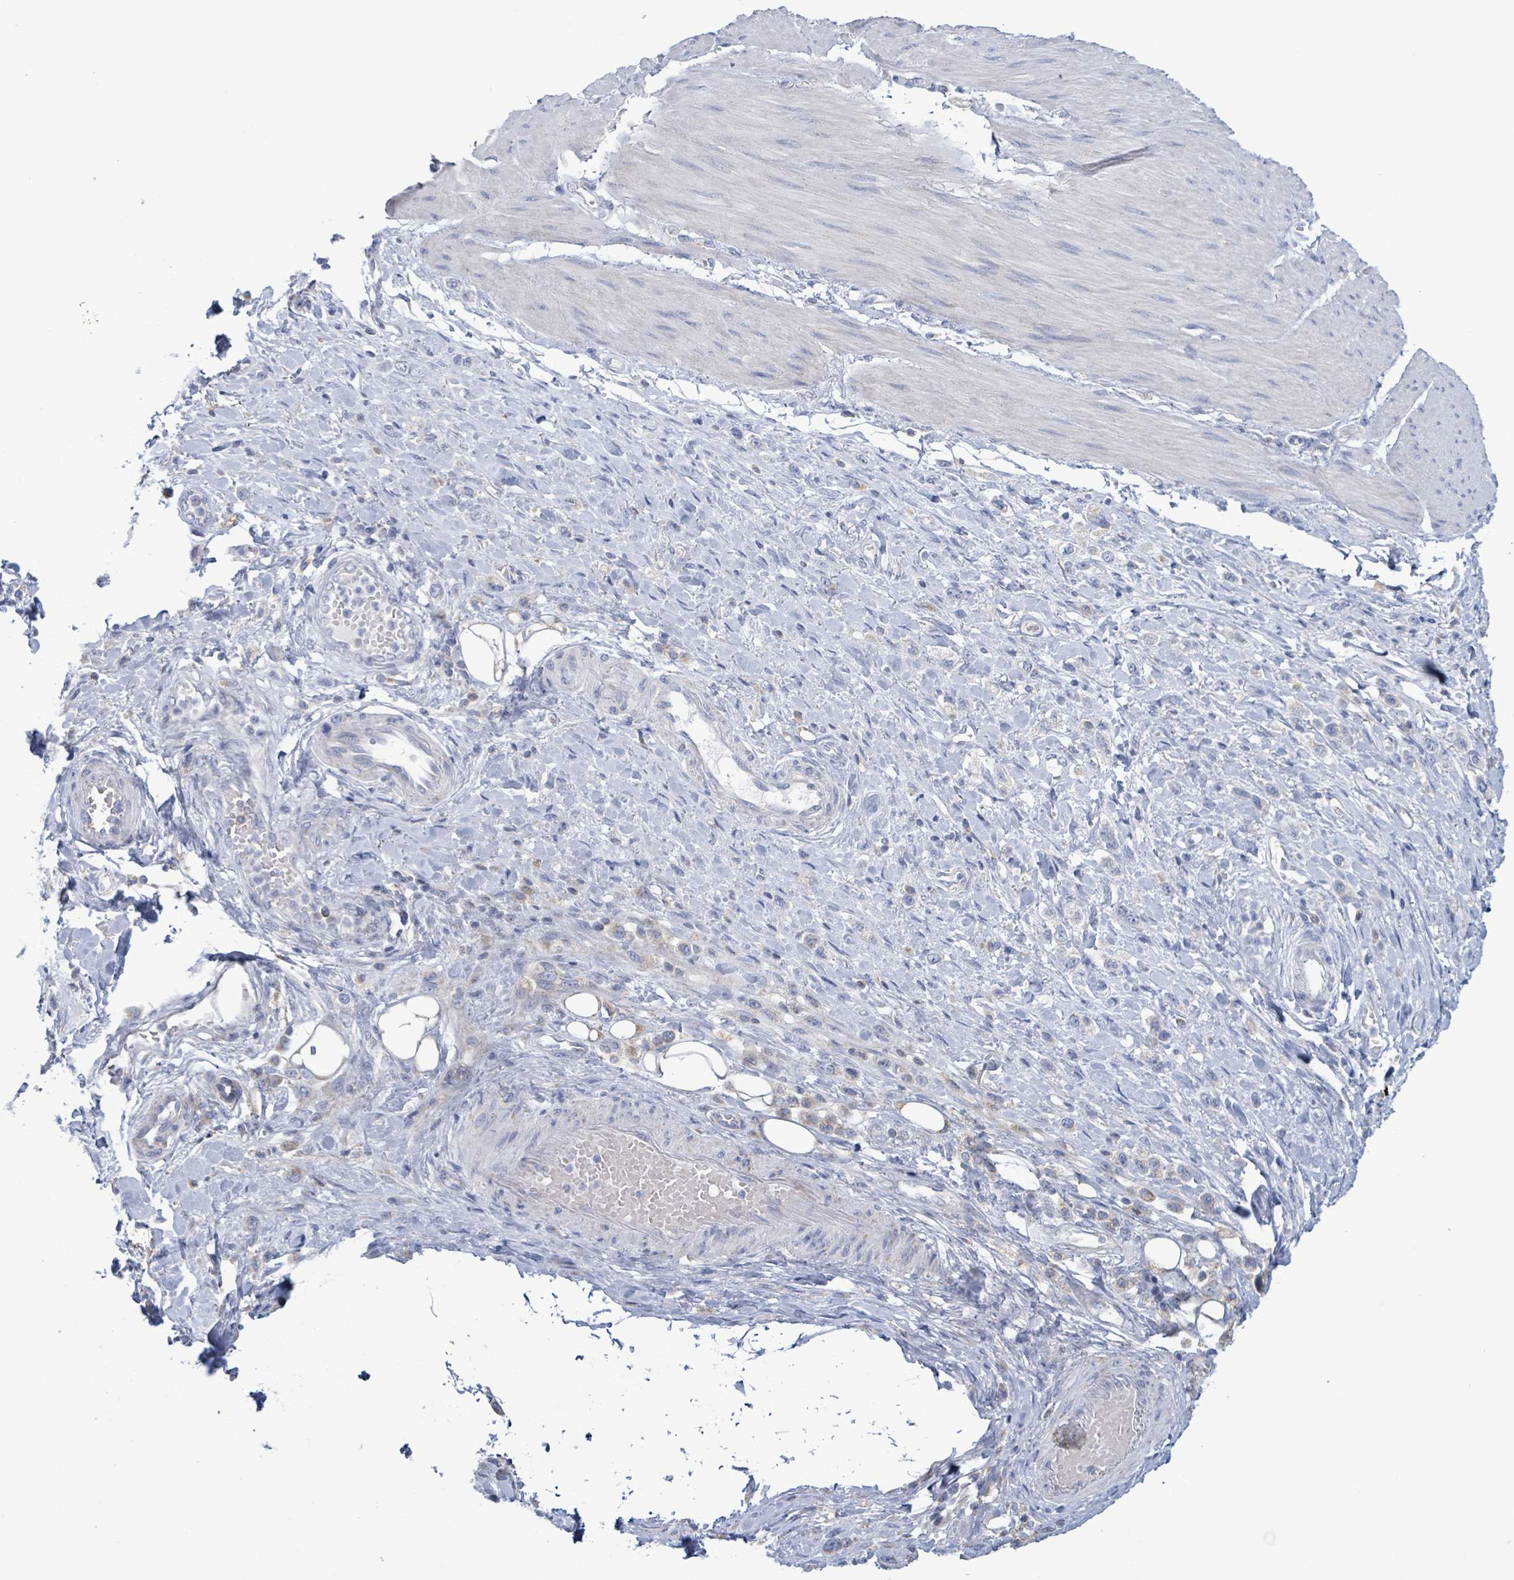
{"staining": {"intensity": "negative", "quantity": "none", "location": "none"}, "tissue": "stomach cancer", "cell_type": "Tumor cells", "image_type": "cancer", "snomed": [{"axis": "morphology", "description": "Adenocarcinoma, NOS"}, {"axis": "topography", "description": "Stomach"}], "caption": "This is an IHC histopathology image of human stomach cancer. There is no expression in tumor cells.", "gene": "AKR1C4", "patient": {"sex": "female", "age": 65}}